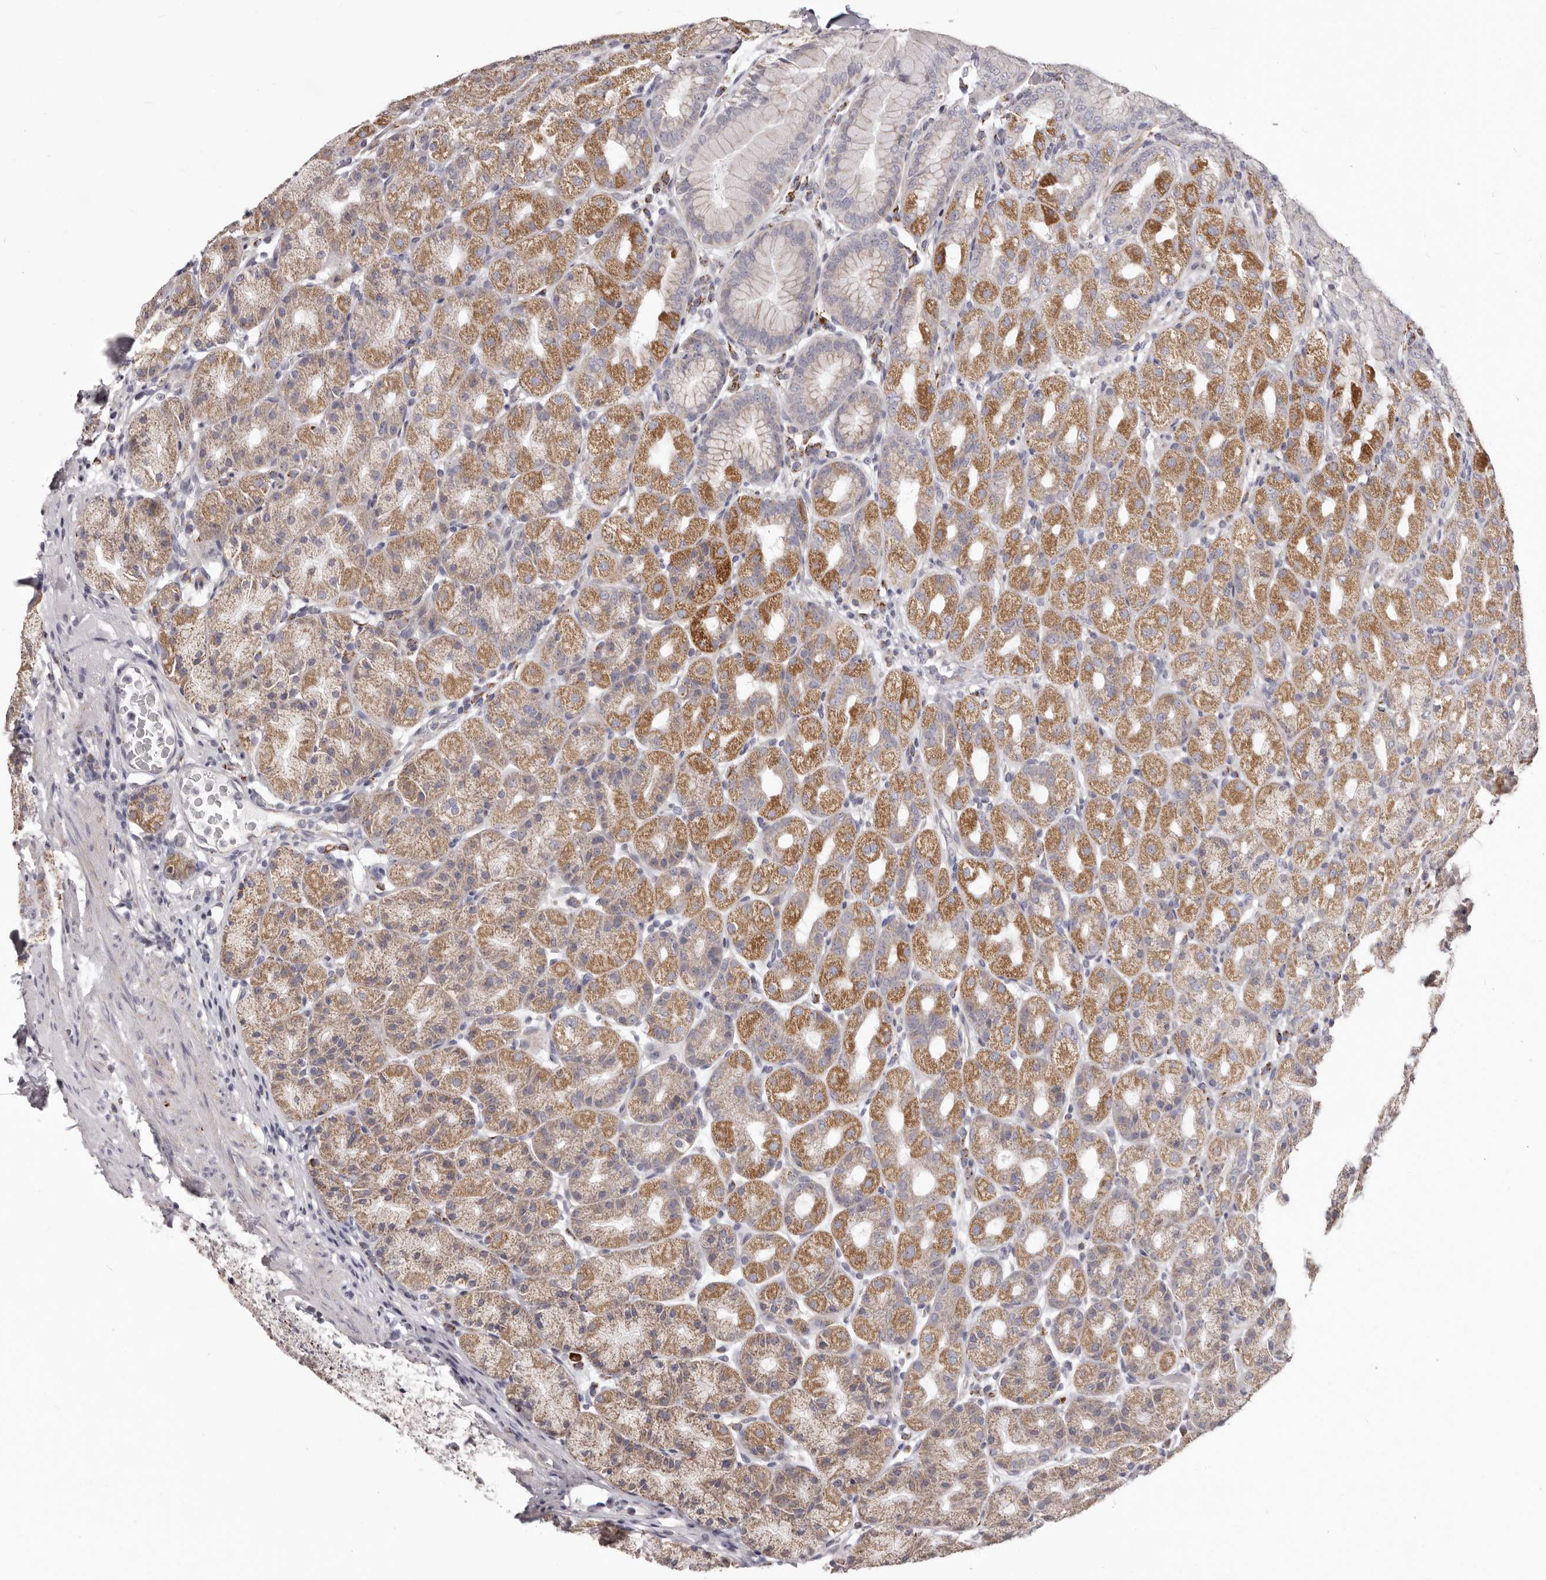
{"staining": {"intensity": "moderate", "quantity": ">75%", "location": "cytoplasmic/membranous"}, "tissue": "stomach", "cell_type": "Glandular cells", "image_type": "normal", "snomed": [{"axis": "morphology", "description": "Normal tissue, NOS"}, {"axis": "topography", "description": "Stomach, upper"}], "caption": "Immunohistochemistry (DAB) staining of normal stomach reveals moderate cytoplasmic/membranous protein staining in about >75% of glandular cells.", "gene": "PRMT2", "patient": {"sex": "male", "age": 68}}